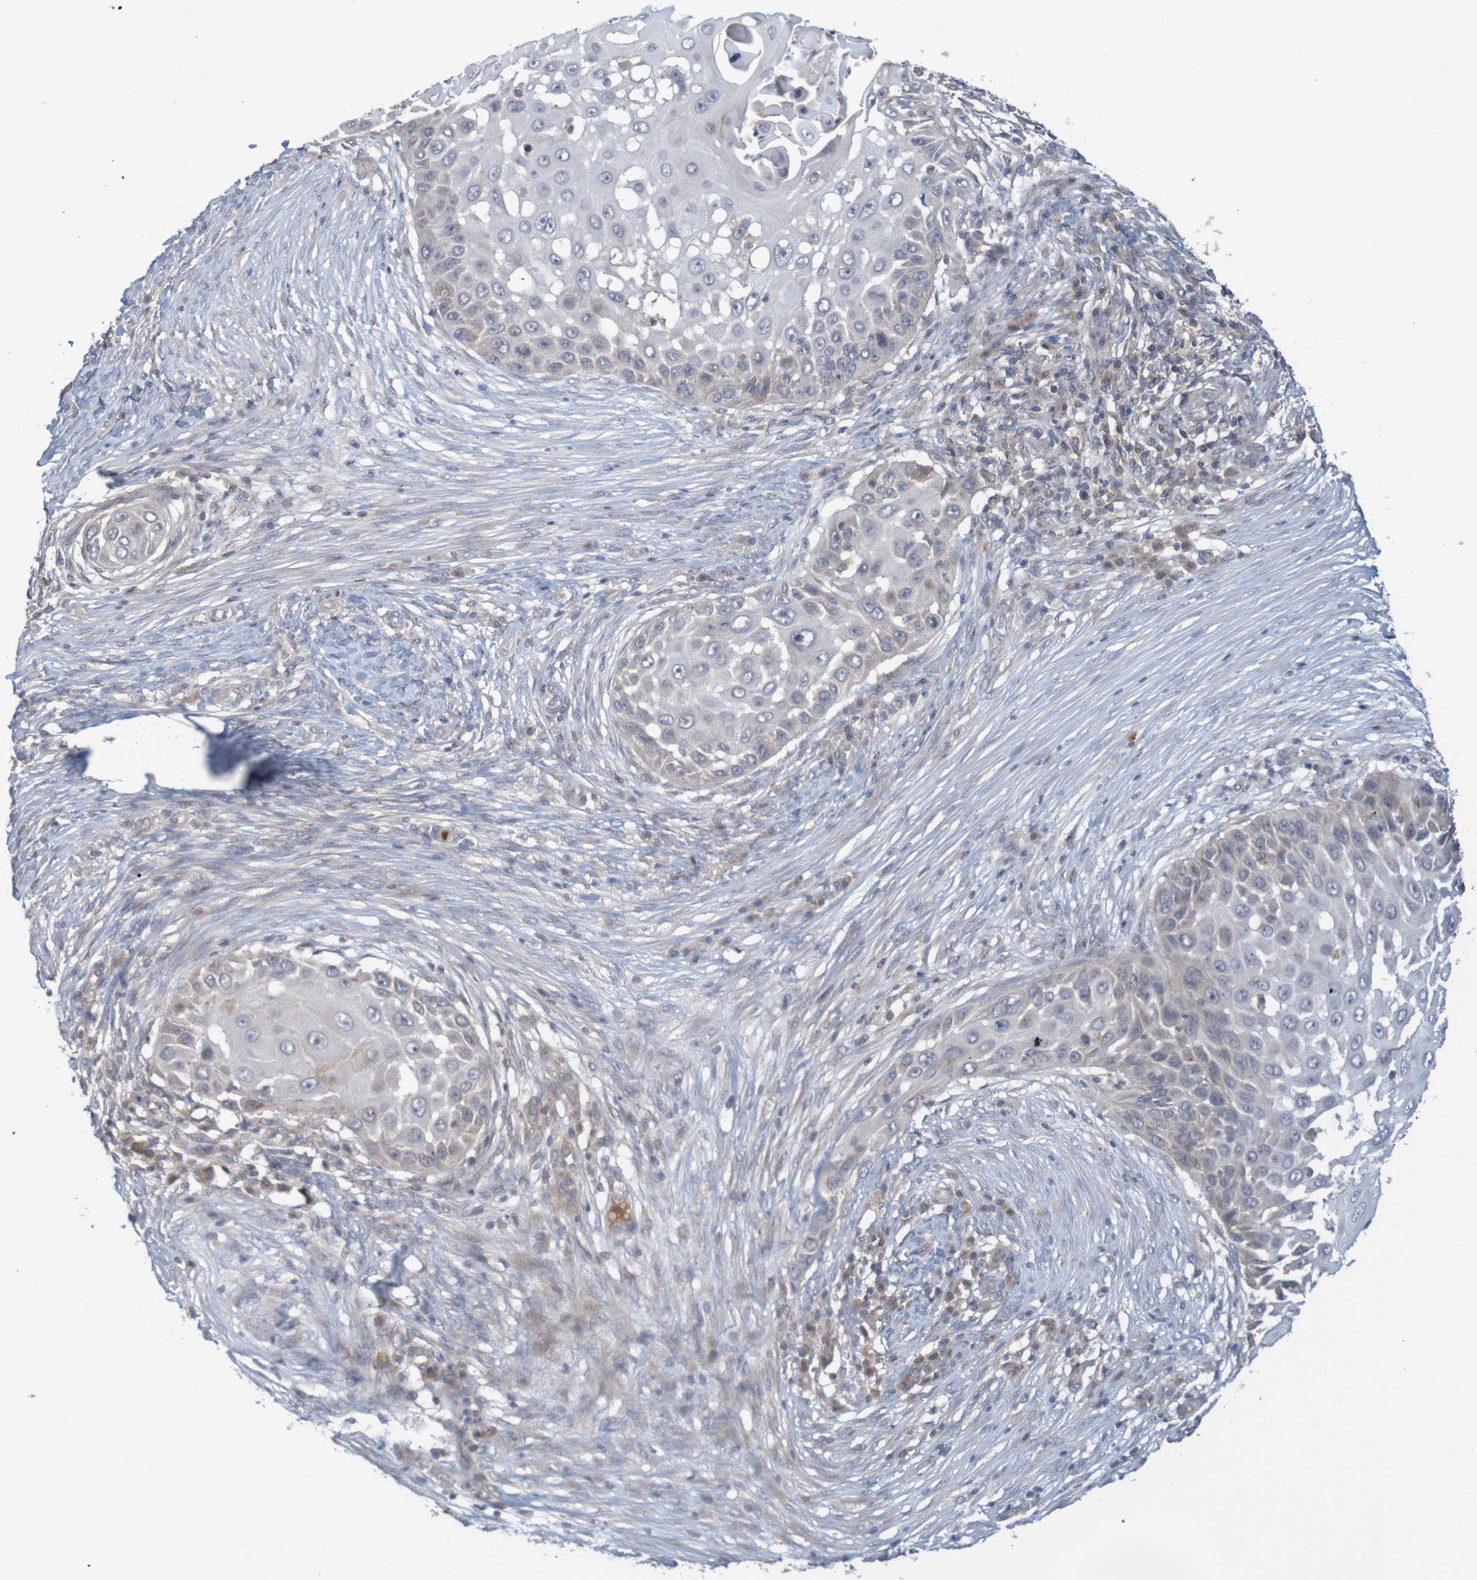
{"staining": {"intensity": "weak", "quantity": "<25%", "location": "cytoplasmic/membranous"}, "tissue": "skin cancer", "cell_type": "Tumor cells", "image_type": "cancer", "snomed": [{"axis": "morphology", "description": "Squamous cell carcinoma, NOS"}, {"axis": "topography", "description": "Skin"}], "caption": "DAB (3,3'-diaminobenzidine) immunohistochemical staining of human skin squamous cell carcinoma reveals no significant positivity in tumor cells.", "gene": "ANKK1", "patient": {"sex": "female", "age": 44}}